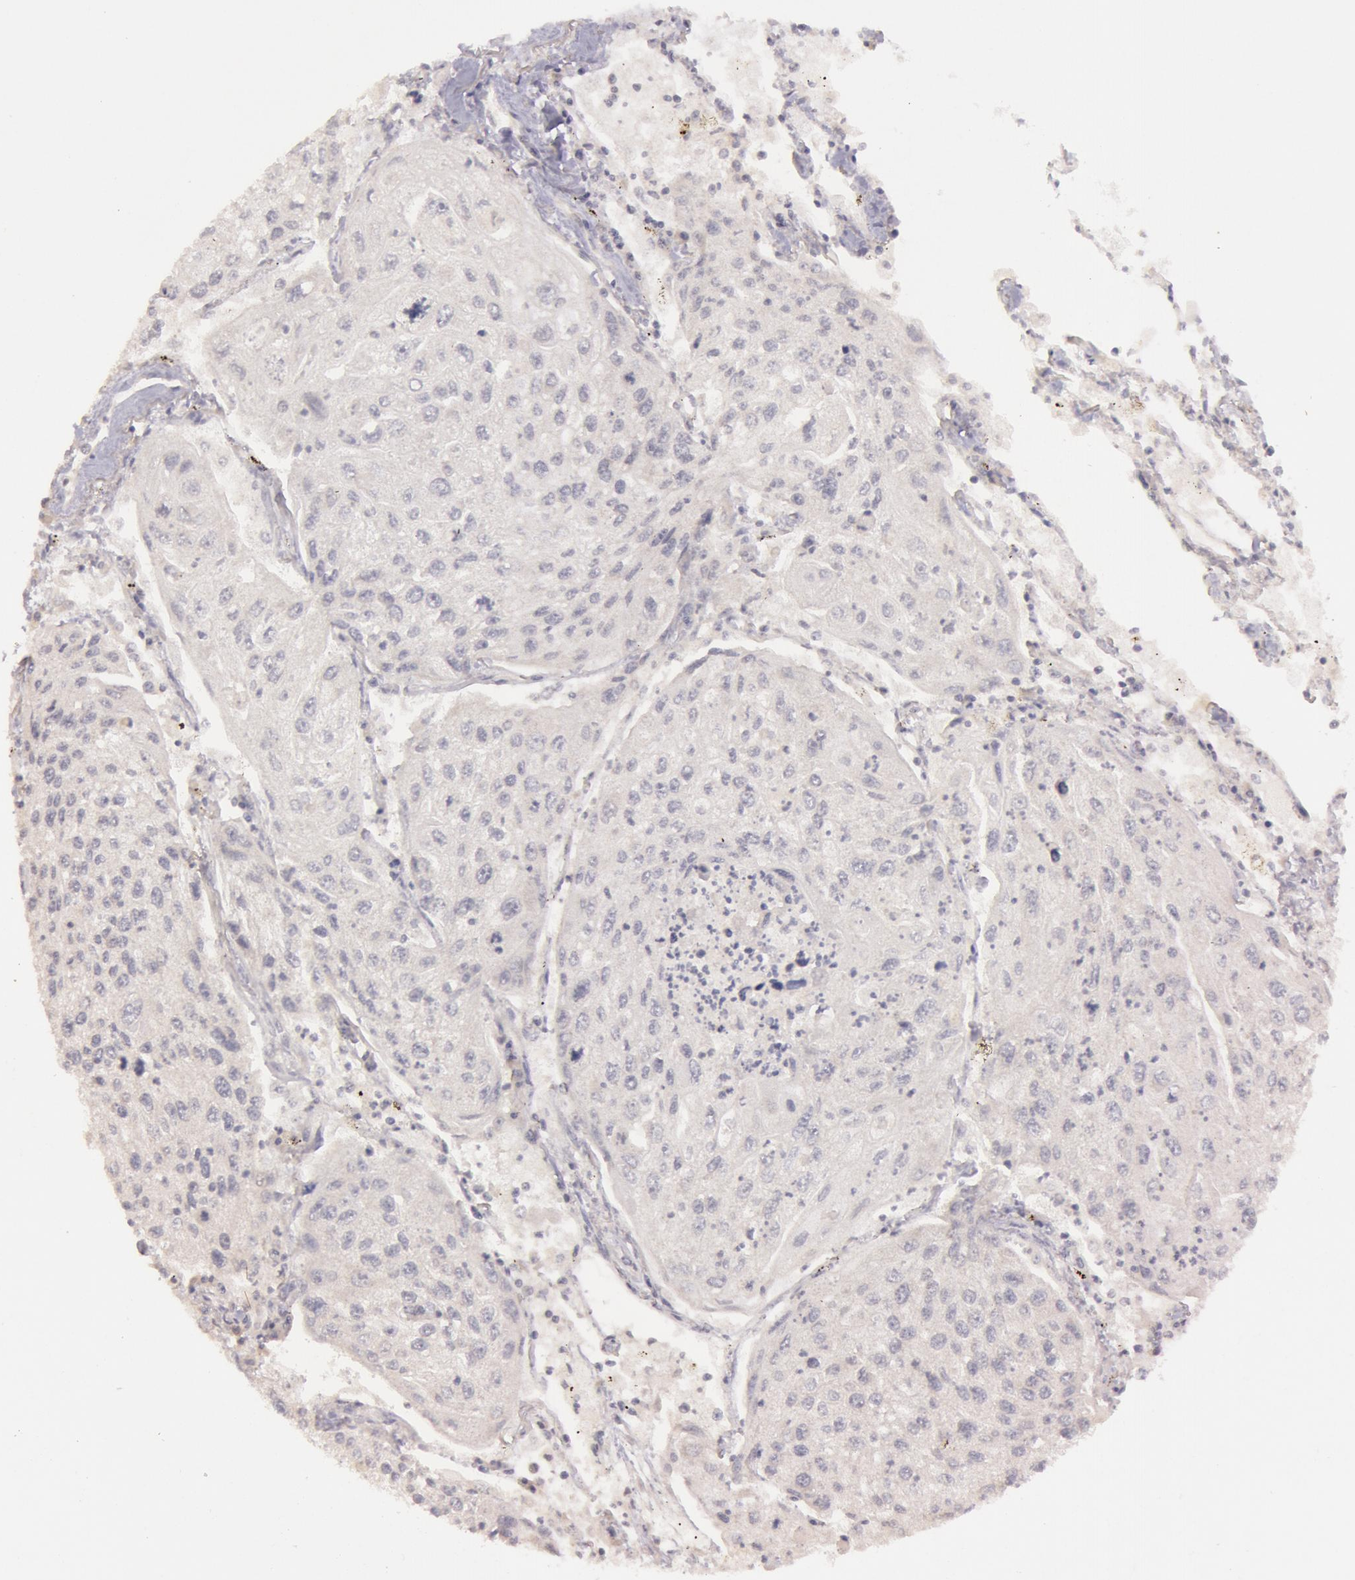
{"staining": {"intensity": "negative", "quantity": "none", "location": "none"}, "tissue": "lung cancer", "cell_type": "Tumor cells", "image_type": "cancer", "snomed": [{"axis": "morphology", "description": "Squamous cell carcinoma, NOS"}, {"axis": "topography", "description": "Lung"}], "caption": "This is an IHC image of lung cancer (squamous cell carcinoma). There is no expression in tumor cells.", "gene": "MXRA5", "patient": {"sex": "male", "age": 75}}